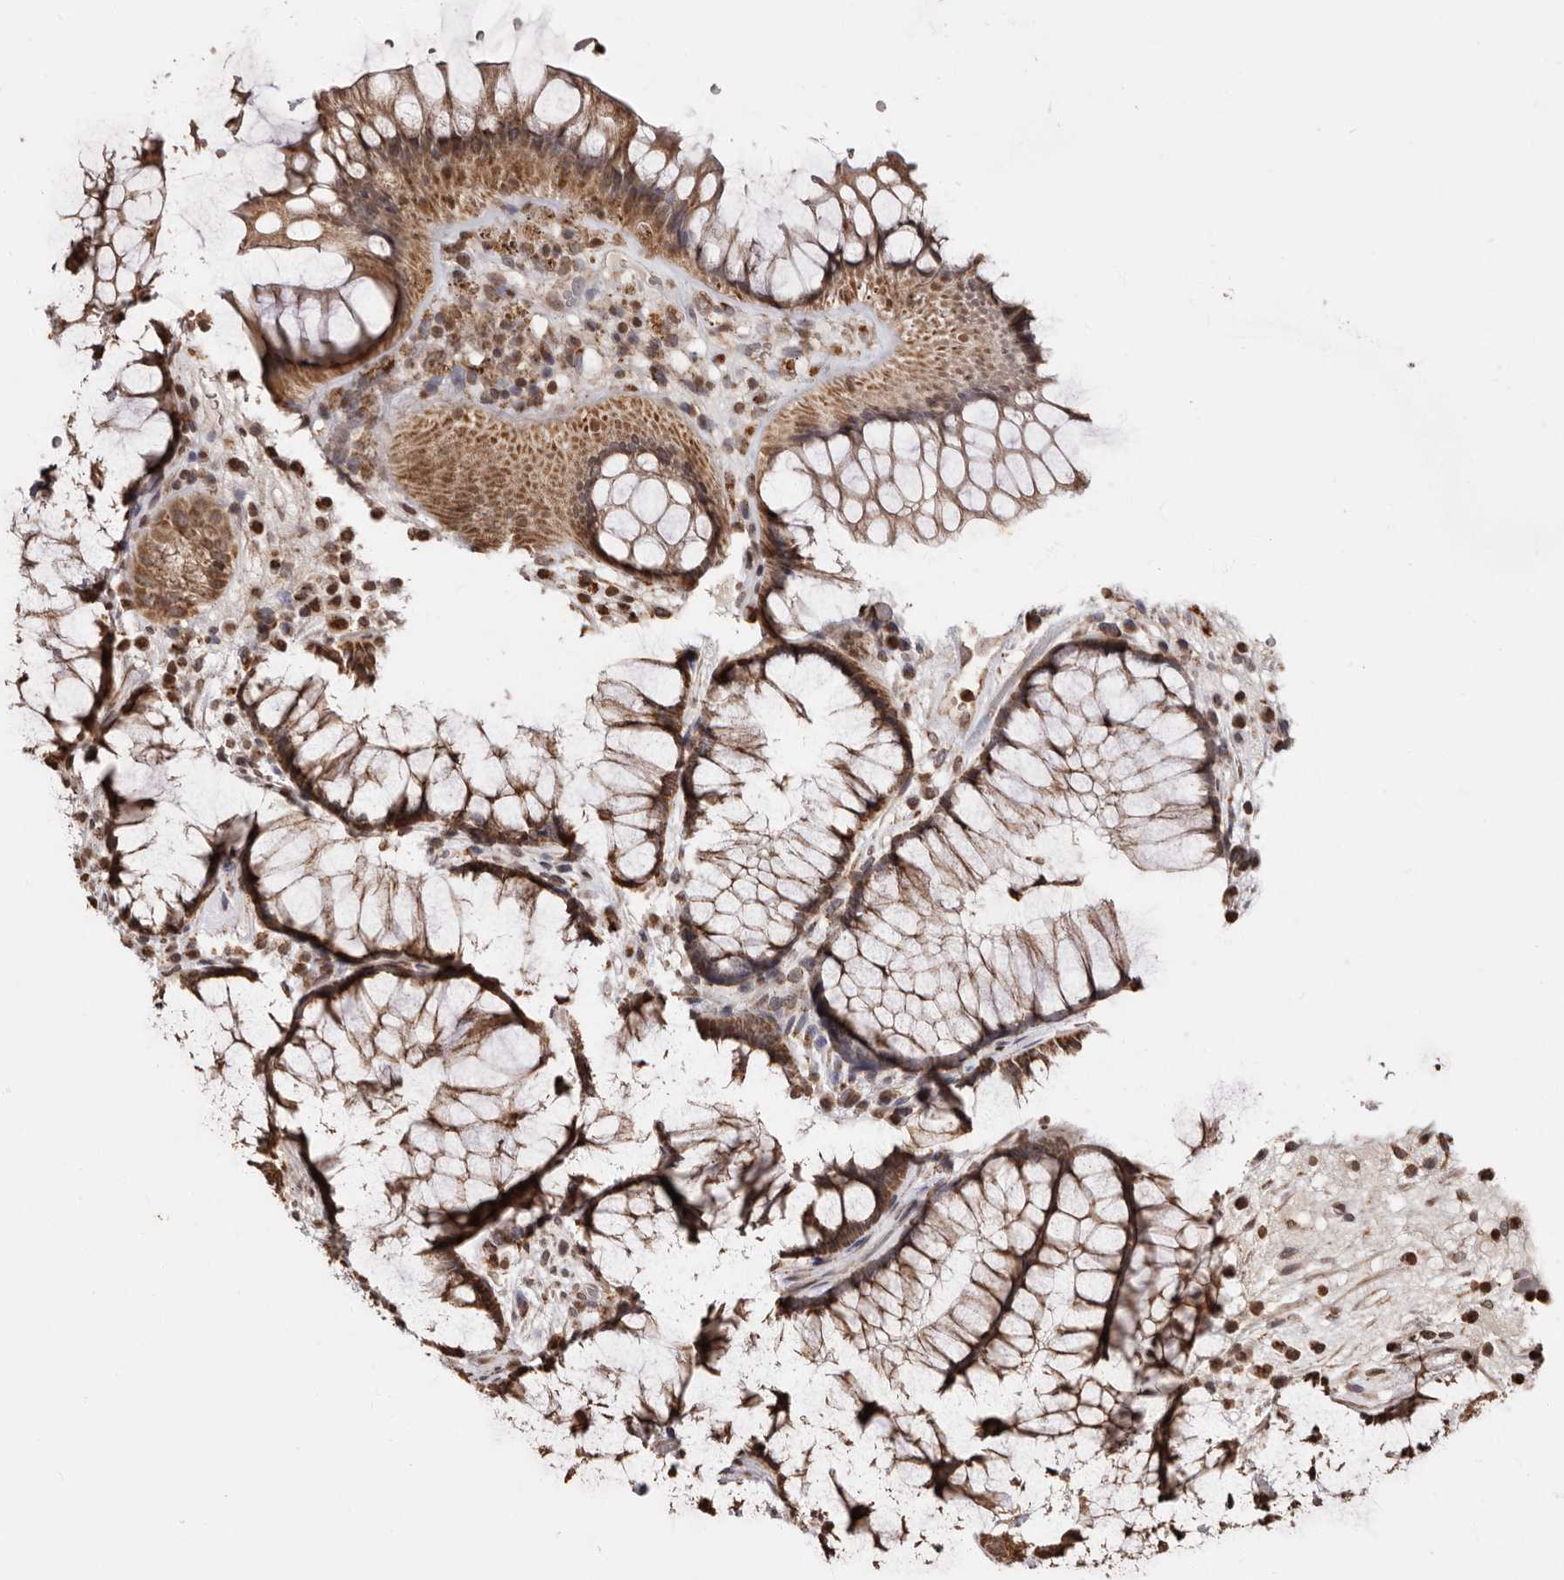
{"staining": {"intensity": "moderate", "quantity": ">75%", "location": "cytoplasmic/membranous"}, "tissue": "rectum", "cell_type": "Glandular cells", "image_type": "normal", "snomed": [{"axis": "morphology", "description": "Normal tissue, NOS"}, {"axis": "topography", "description": "Rectum"}], "caption": "An IHC photomicrograph of normal tissue is shown. Protein staining in brown labels moderate cytoplasmic/membranous positivity in rectum within glandular cells.", "gene": "CCDC190", "patient": {"sex": "male", "age": 51}}